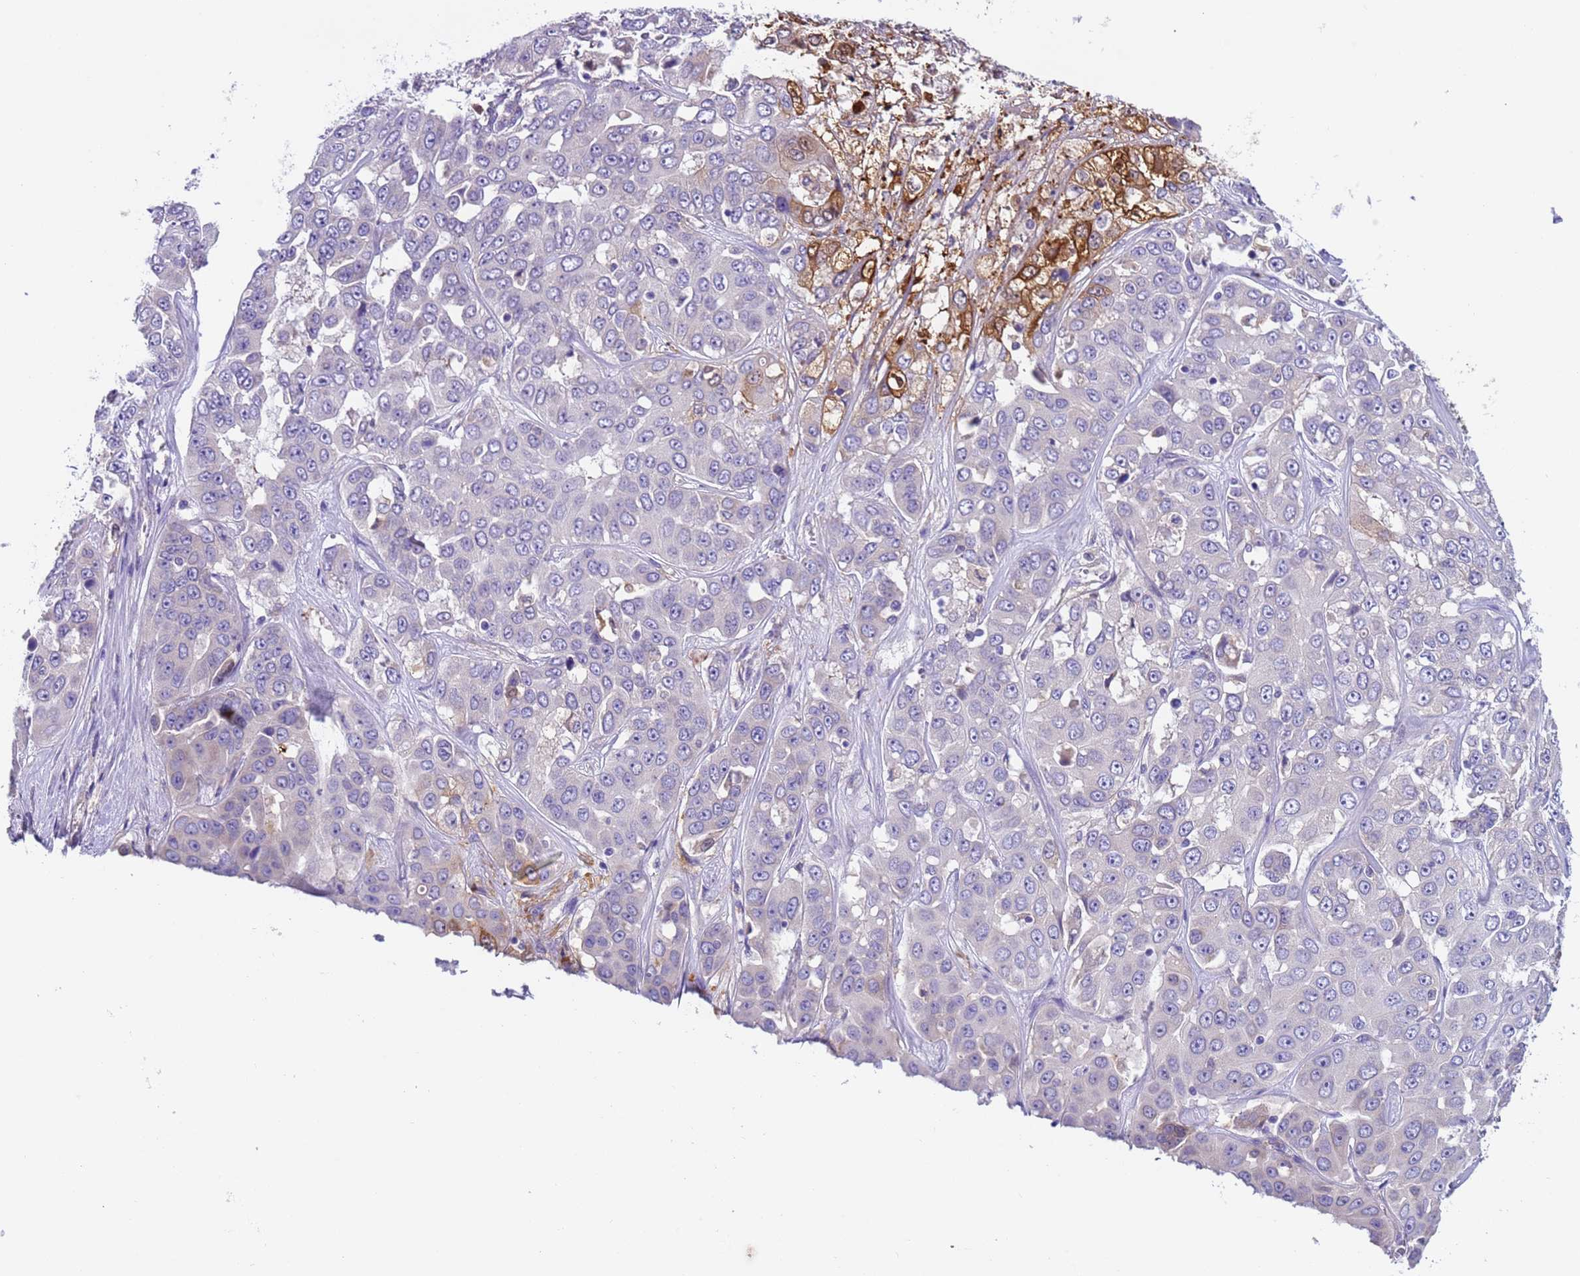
{"staining": {"intensity": "negative", "quantity": "none", "location": "none"}, "tissue": "liver cancer", "cell_type": "Tumor cells", "image_type": "cancer", "snomed": [{"axis": "morphology", "description": "Cholangiocarcinoma"}, {"axis": "topography", "description": "Liver"}], "caption": "High magnification brightfield microscopy of liver cancer stained with DAB (3,3'-diaminobenzidine) (brown) and counterstained with hematoxylin (blue): tumor cells show no significant expression.", "gene": "PAQR7", "patient": {"sex": "female", "age": 52}}